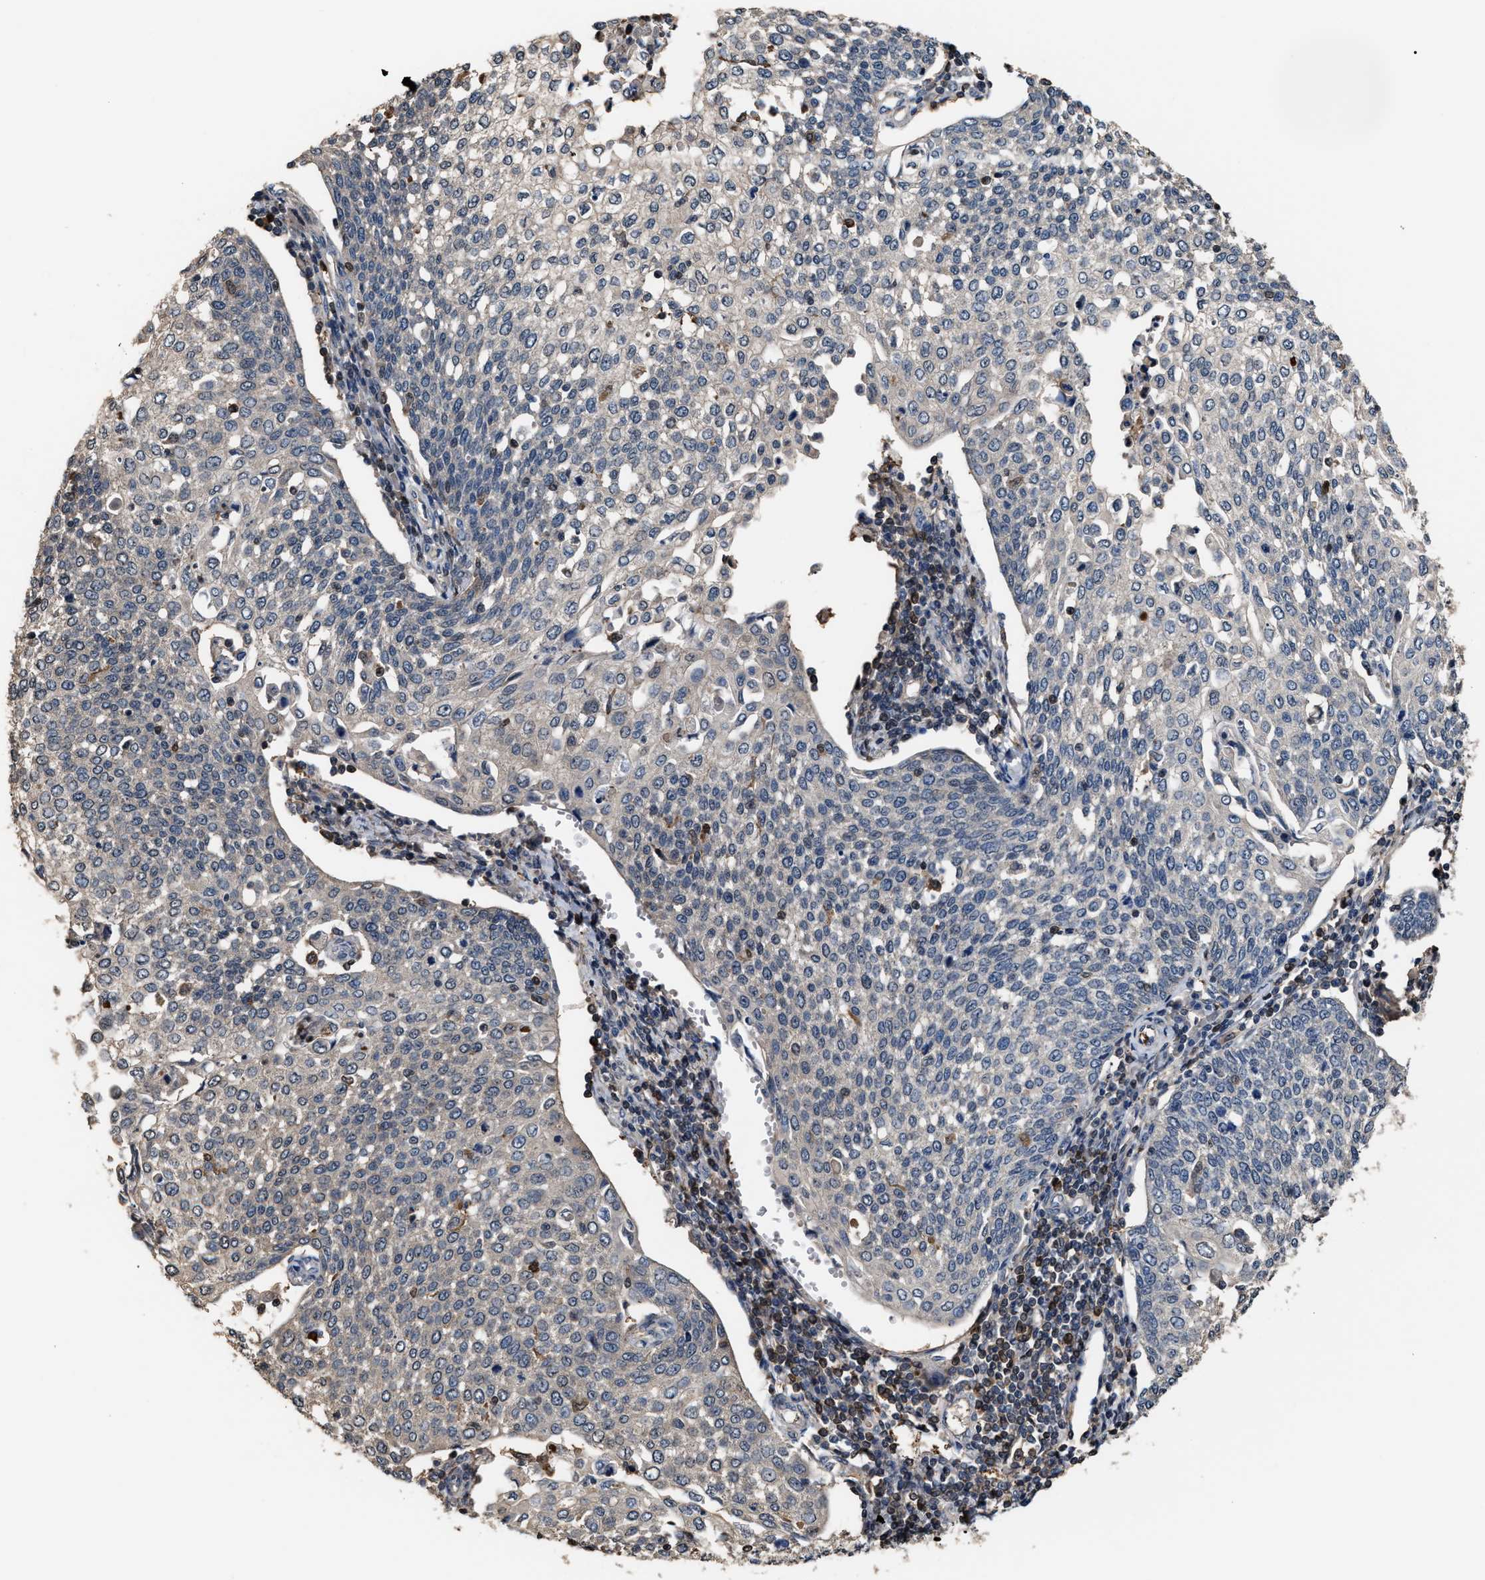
{"staining": {"intensity": "negative", "quantity": "none", "location": "none"}, "tissue": "cervical cancer", "cell_type": "Tumor cells", "image_type": "cancer", "snomed": [{"axis": "morphology", "description": "Squamous cell carcinoma, NOS"}, {"axis": "topography", "description": "Cervix"}], "caption": "This is a micrograph of immunohistochemistry staining of cervical squamous cell carcinoma, which shows no expression in tumor cells.", "gene": "MTPN", "patient": {"sex": "female", "age": 34}}